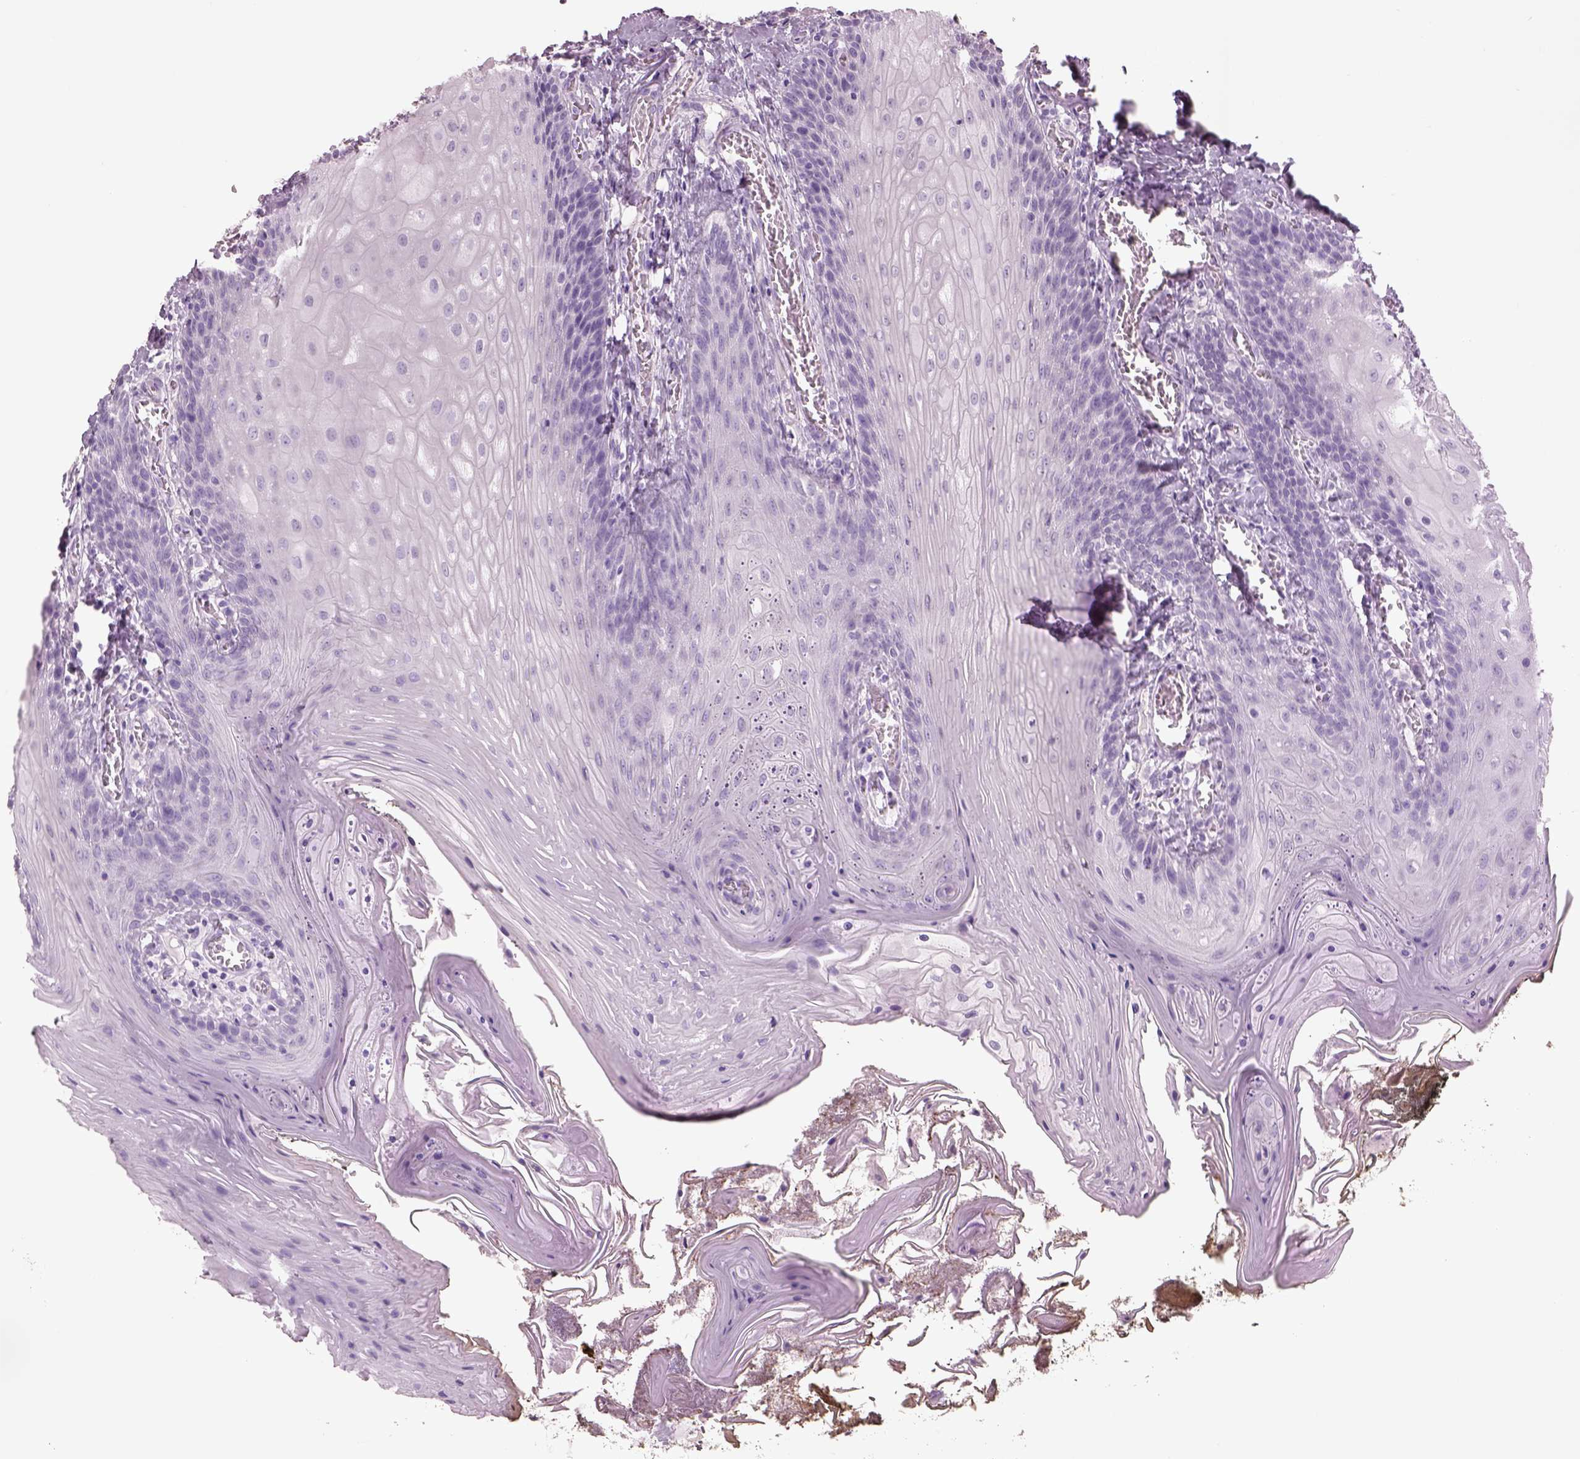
{"staining": {"intensity": "negative", "quantity": "none", "location": "none"}, "tissue": "oral mucosa", "cell_type": "Squamous epithelial cells", "image_type": "normal", "snomed": [{"axis": "morphology", "description": "Normal tissue, NOS"}, {"axis": "topography", "description": "Oral tissue"}], "caption": "Squamous epithelial cells show no significant positivity in benign oral mucosa.", "gene": "RHO", "patient": {"sex": "male", "age": 9}}